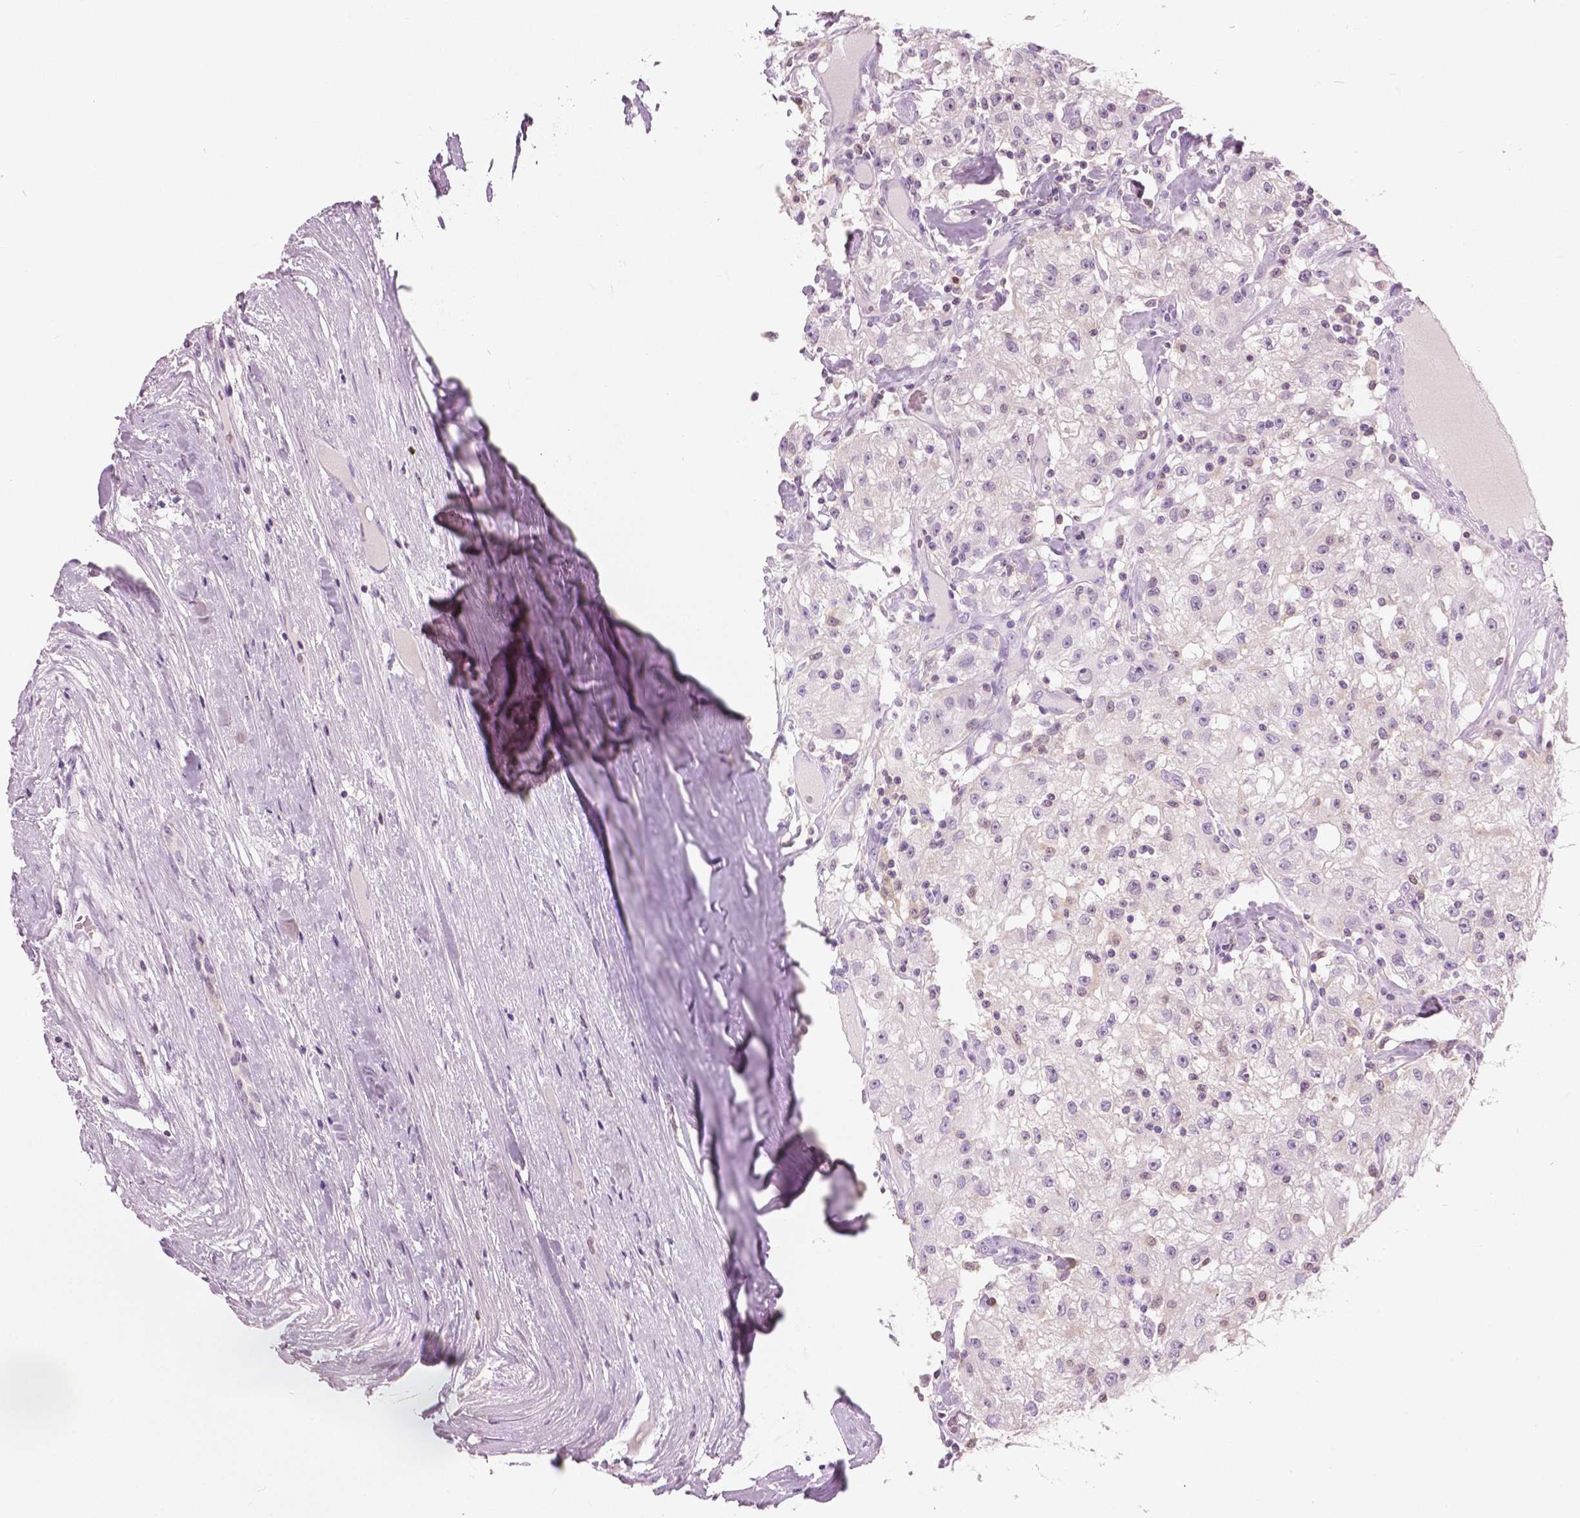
{"staining": {"intensity": "negative", "quantity": "none", "location": "none"}, "tissue": "renal cancer", "cell_type": "Tumor cells", "image_type": "cancer", "snomed": [{"axis": "morphology", "description": "Adenocarcinoma, NOS"}, {"axis": "topography", "description": "Kidney"}], "caption": "This is an IHC histopathology image of human renal cancer (adenocarcinoma). There is no staining in tumor cells.", "gene": "GALM", "patient": {"sex": "female", "age": 67}}